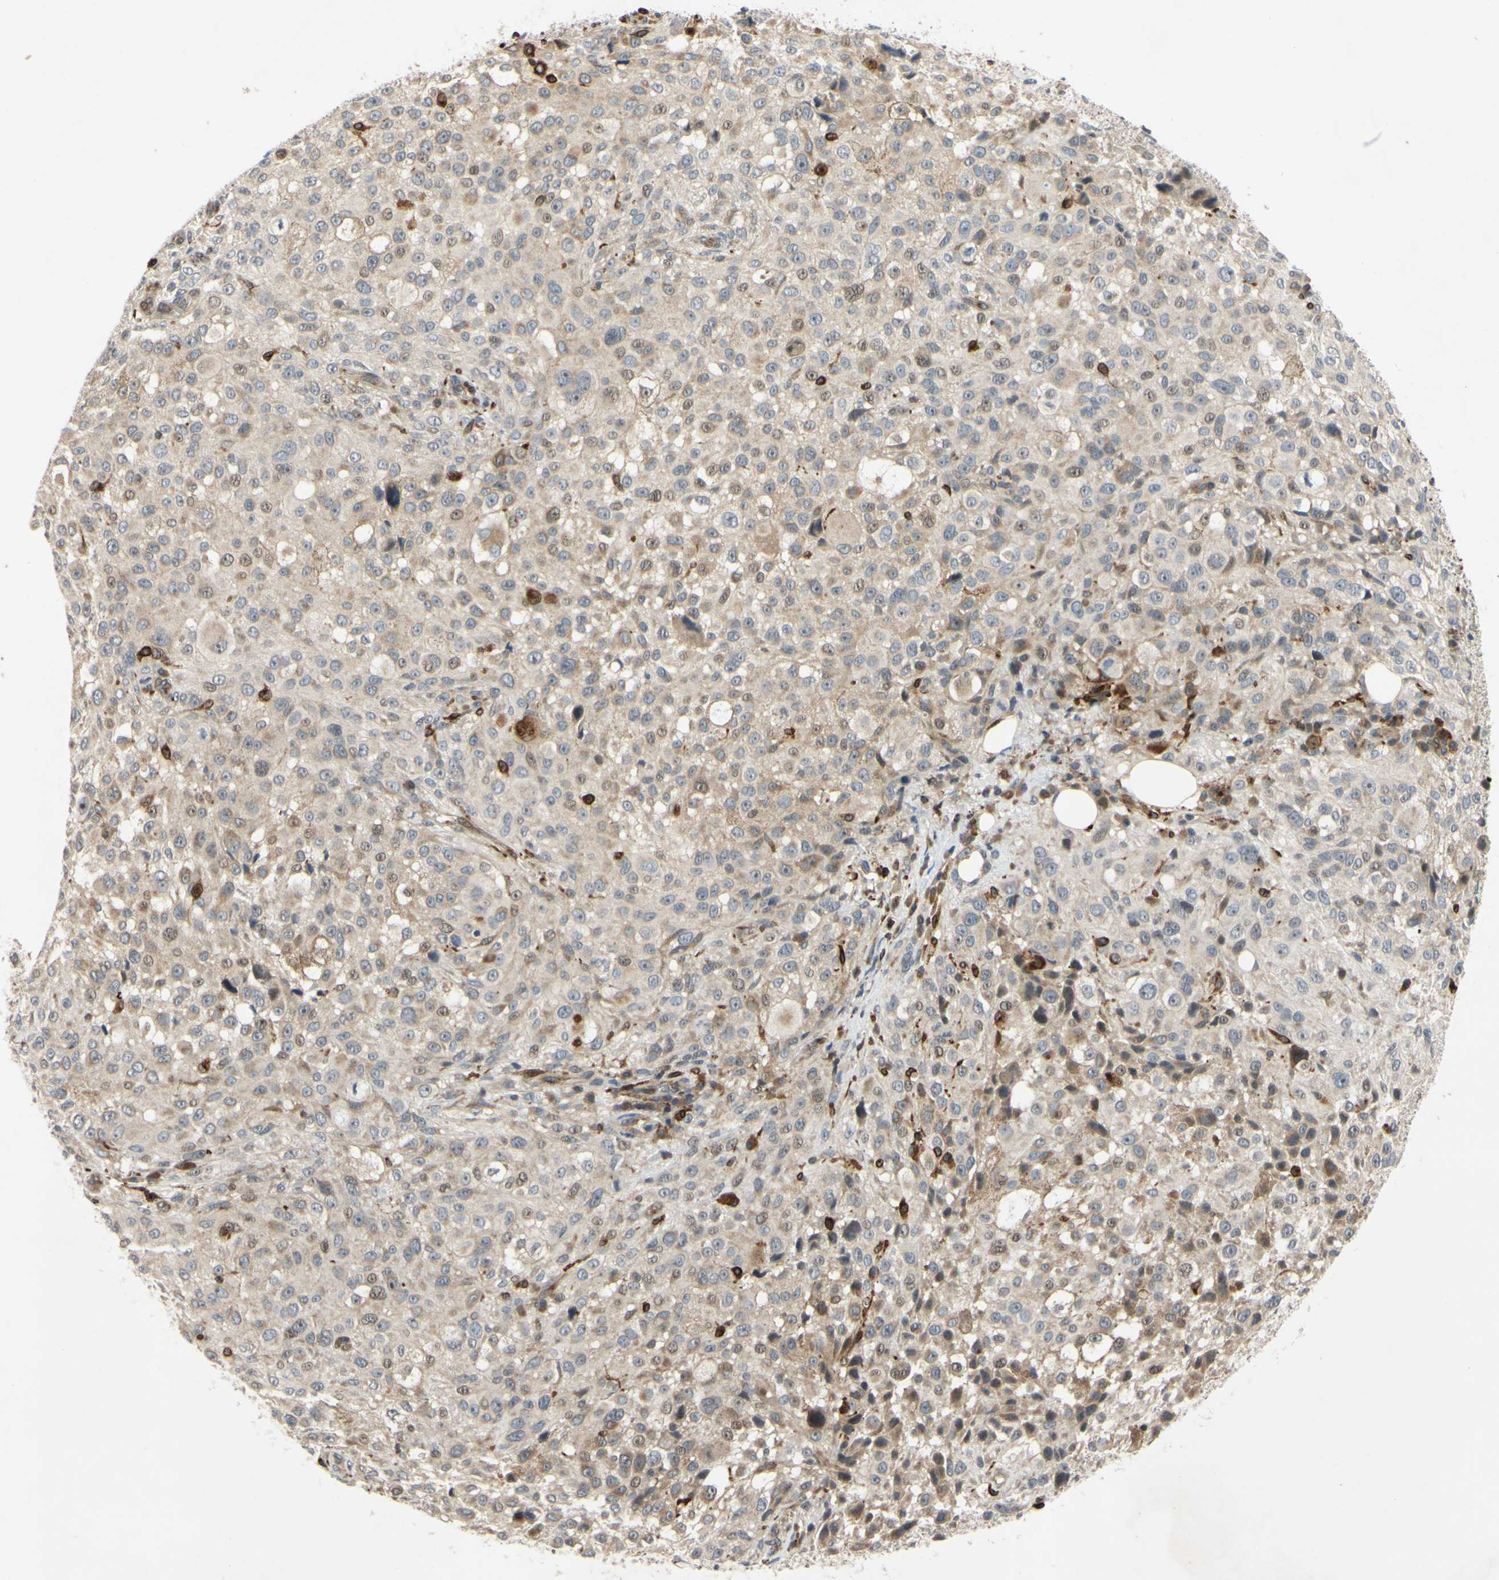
{"staining": {"intensity": "moderate", "quantity": "<25%", "location": "cytoplasmic/membranous"}, "tissue": "melanoma", "cell_type": "Tumor cells", "image_type": "cancer", "snomed": [{"axis": "morphology", "description": "Necrosis, NOS"}, {"axis": "morphology", "description": "Malignant melanoma, NOS"}, {"axis": "topography", "description": "Skin"}], "caption": "Protein expression analysis of human melanoma reveals moderate cytoplasmic/membranous staining in about <25% of tumor cells.", "gene": "PLXNA2", "patient": {"sex": "female", "age": 87}}